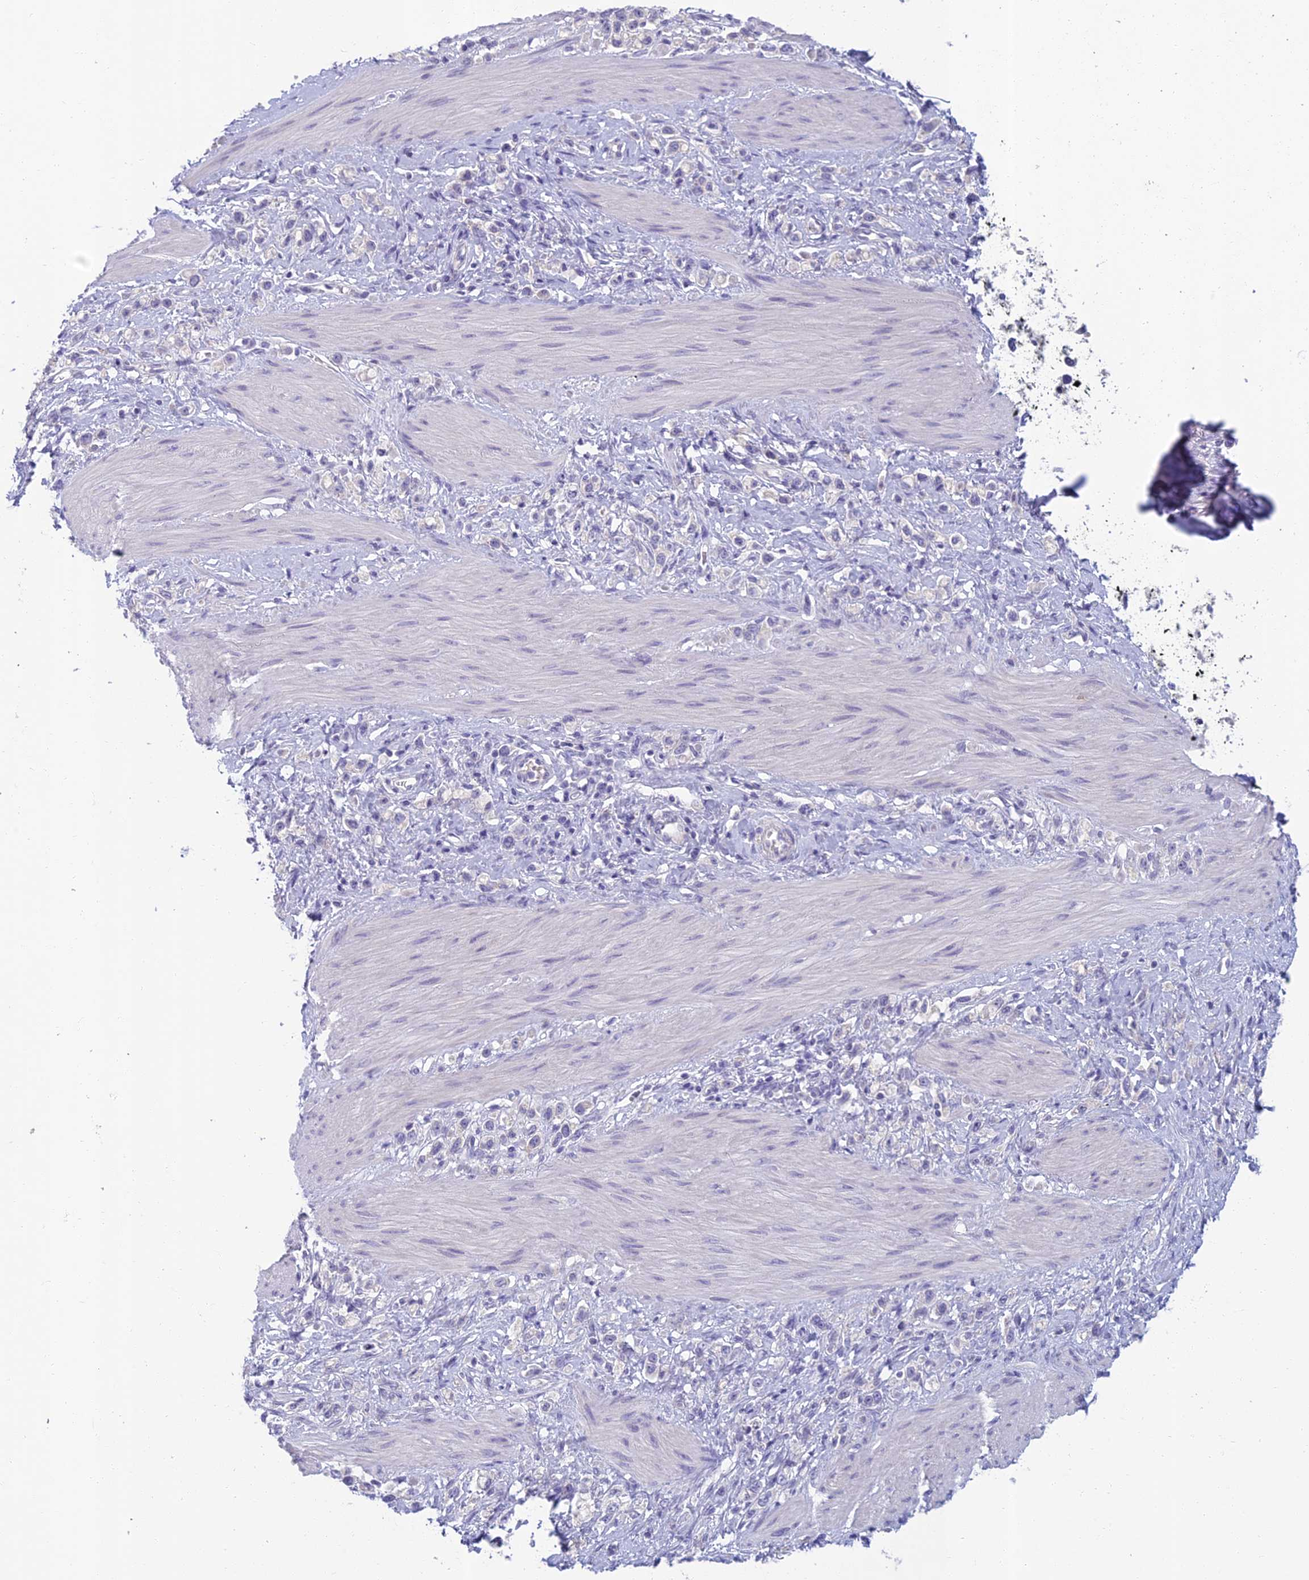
{"staining": {"intensity": "negative", "quantity": "none", "location": "none"}, "tissue": "stomach cancer", "cell_type": "Tumor cells", "image_type": "cancer", "snomed": [{"axis": "morphology", "description": "Adenocarcinoma, NOS"}, {"axis": "topography", "description": "Stomach"}], "caption": "A high-resolution micrograph shows IHC staining of stomach cancer (adenocarcinoma), which exhibits no significant staining in tumor cells. The staining is performed using DAB brown chromogen with nuclei counter-stained in using hematoxylin.", "gene": "SLC25A41", "patient": {"sex": "female", "age": 65}}